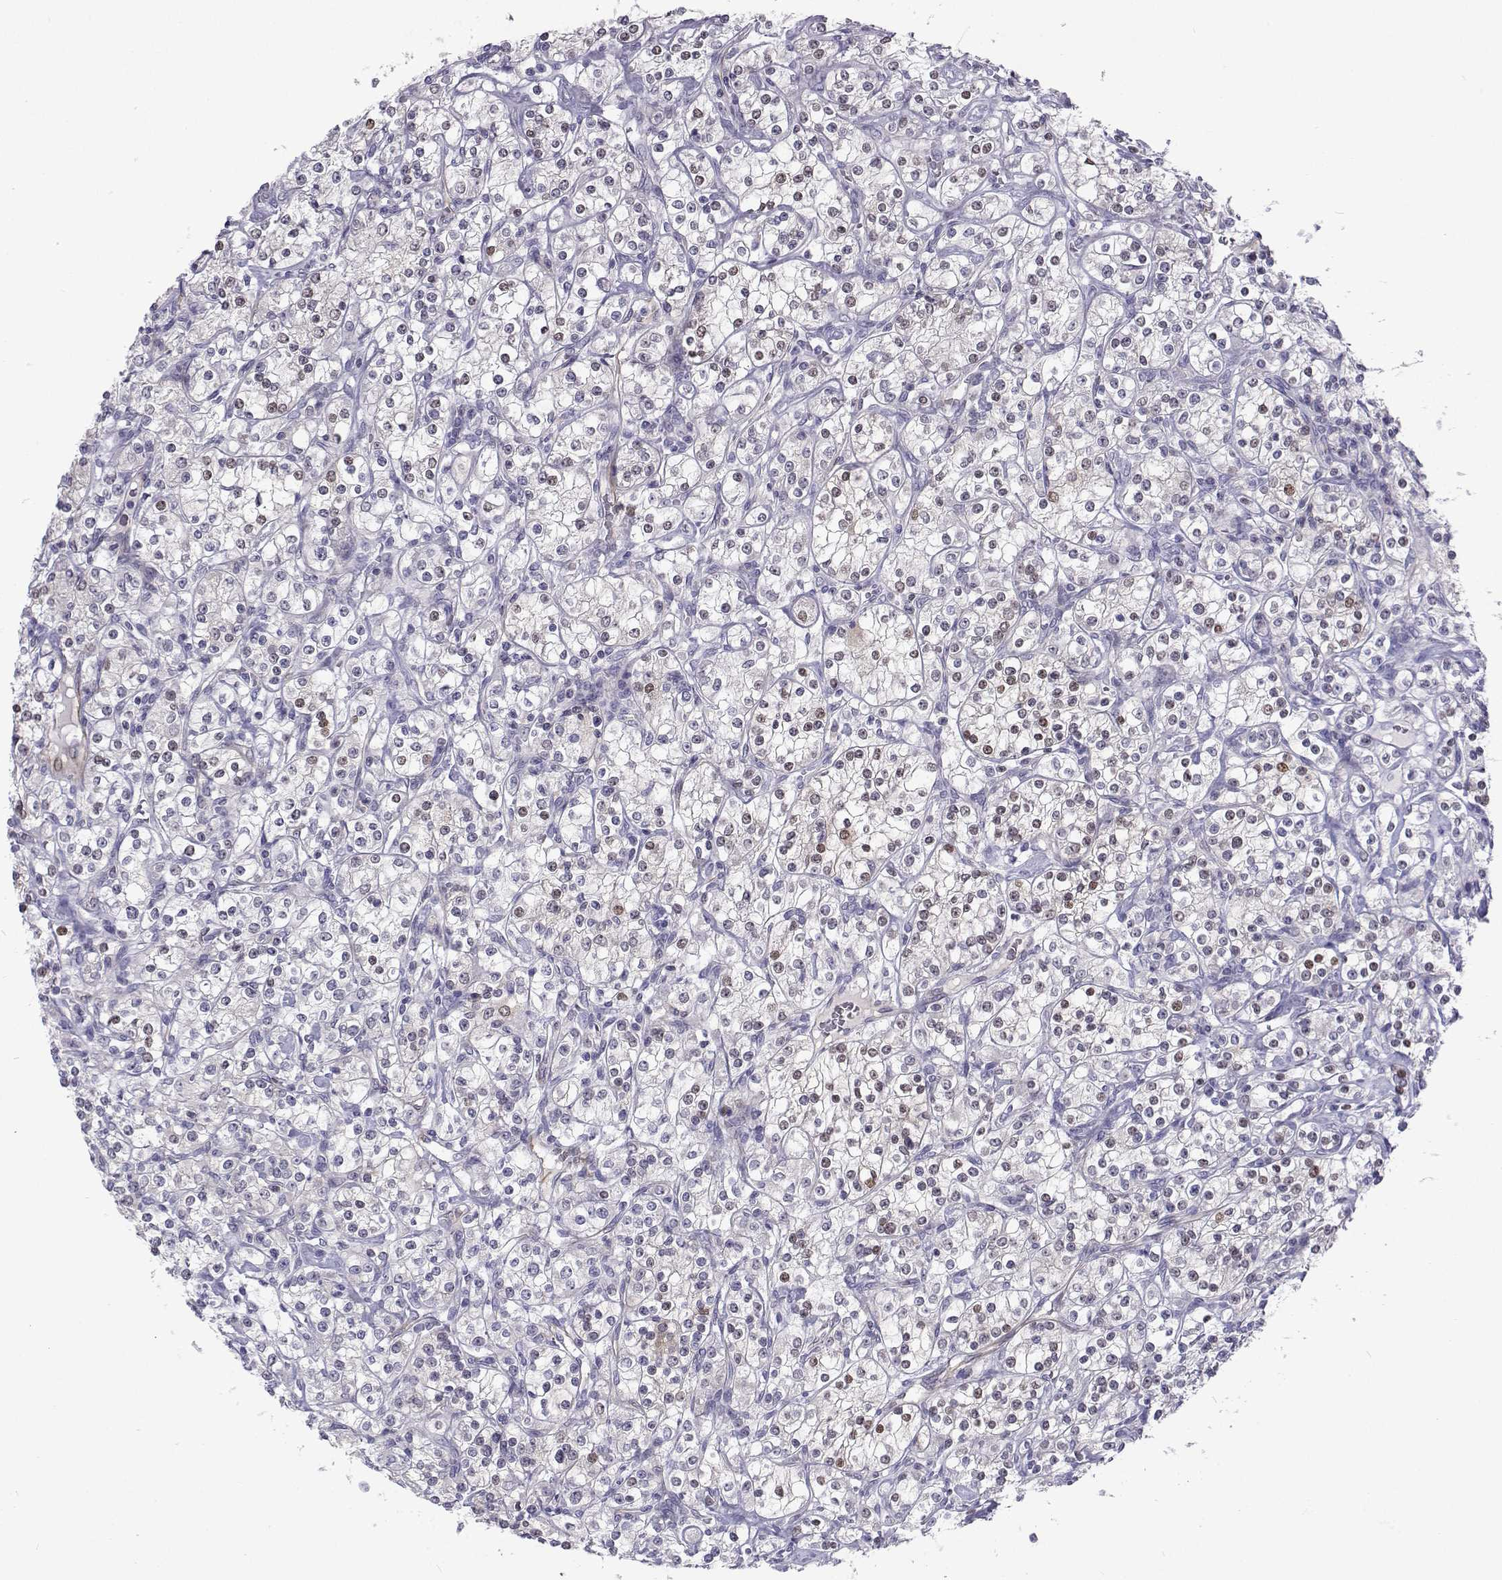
{"staining": {"intensity": "moderate", "quantity": "<25%", "location": "nuclear"}, "tissue": "renal cancer", "cell_type": "Tumor cells", "image_type": "cancer", "snomed": [{"axis": "morphology", "description": "Adenocarcinoma, NOS"}, {"axis": "topography", "description": "Kidney"}], "caption": "Protein expression analysis of human adenocarcinoma (renal) reveals moderate nuclear staining in about <25% of tumor cells.", "gene": "GALM", "patient": {"sex": "male", "age": 77}}